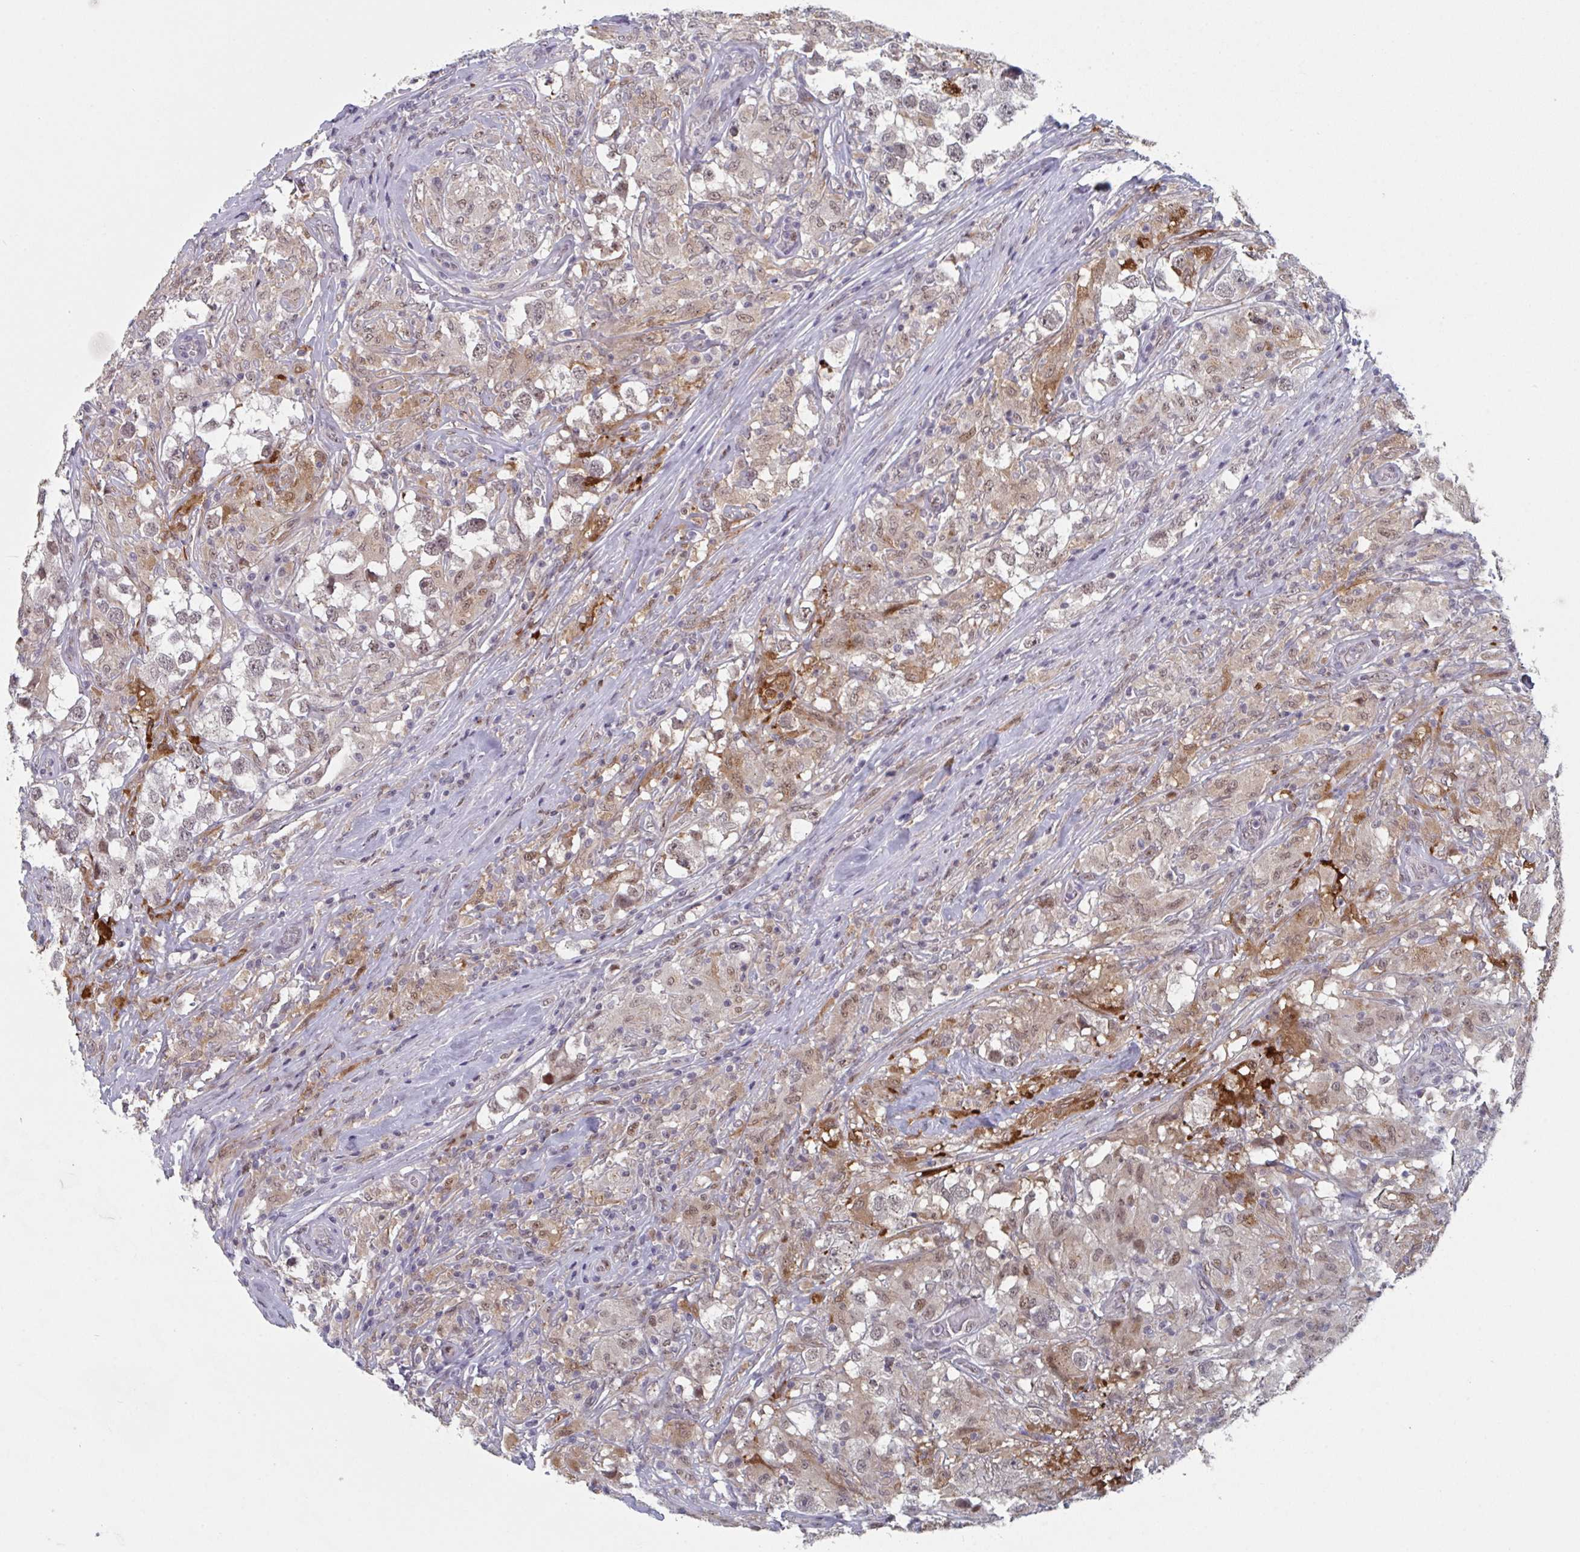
{"staining": {"intensity": "moderate", "quantity": "25%-75%", "location": "nuclear"}, "tissue": "testis cancer", "cell_type": "Tumor cells", "image_type": "cancer", "snomed": [{"axis": "morphology", "description": "Seminoma, NOS"}, {"axis": "topography", "description": "Testis"}], "caption": "Protein staining exhibits moderate nuclear staining in about 25%-75% of tumor cells in testis cancer.", "gene": "RNF212", "patient": {"sex": "male", "age": 46}}